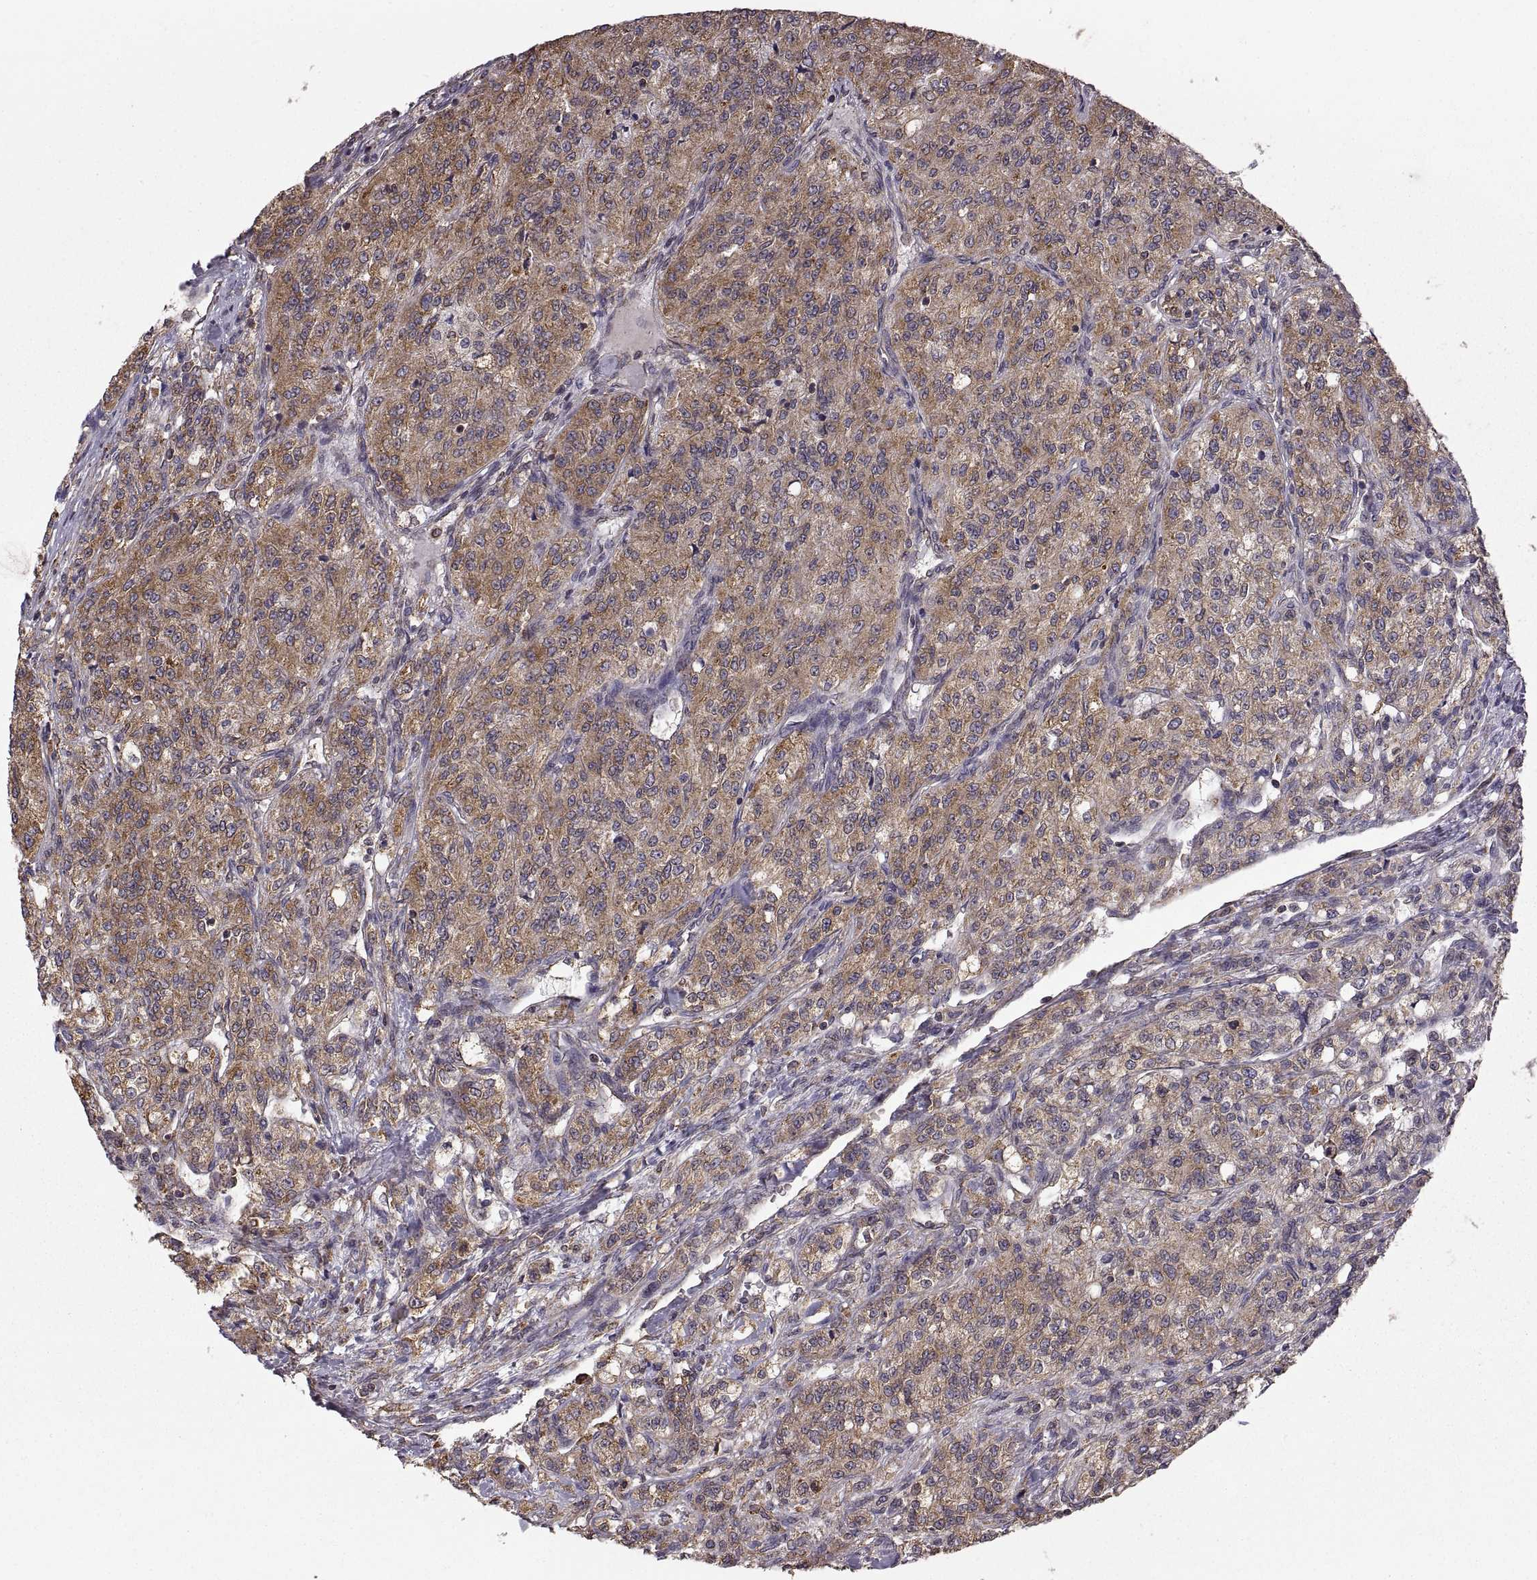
{"staining": {"intensity": "moderate", "quantity": "<25%", "location": "cytoplasmic/membranous"}, "tissue": "renal cancer", "cell_type": "Tumor cells", "image_type": "cancer", "snomed": [{"axis": "morphology", "description": "Adenocarcinoma, NOS"}, {"axis": "topography", "description": "Kidney"}], "caption": "The histopathology image demonstrates staining of renal cancer, revealing moderate cytoplasmic/membranous protein staining (brown color) within tumor cells.", "gene": "PDIA3", "patient": {"sex": "female", "age": 63}}